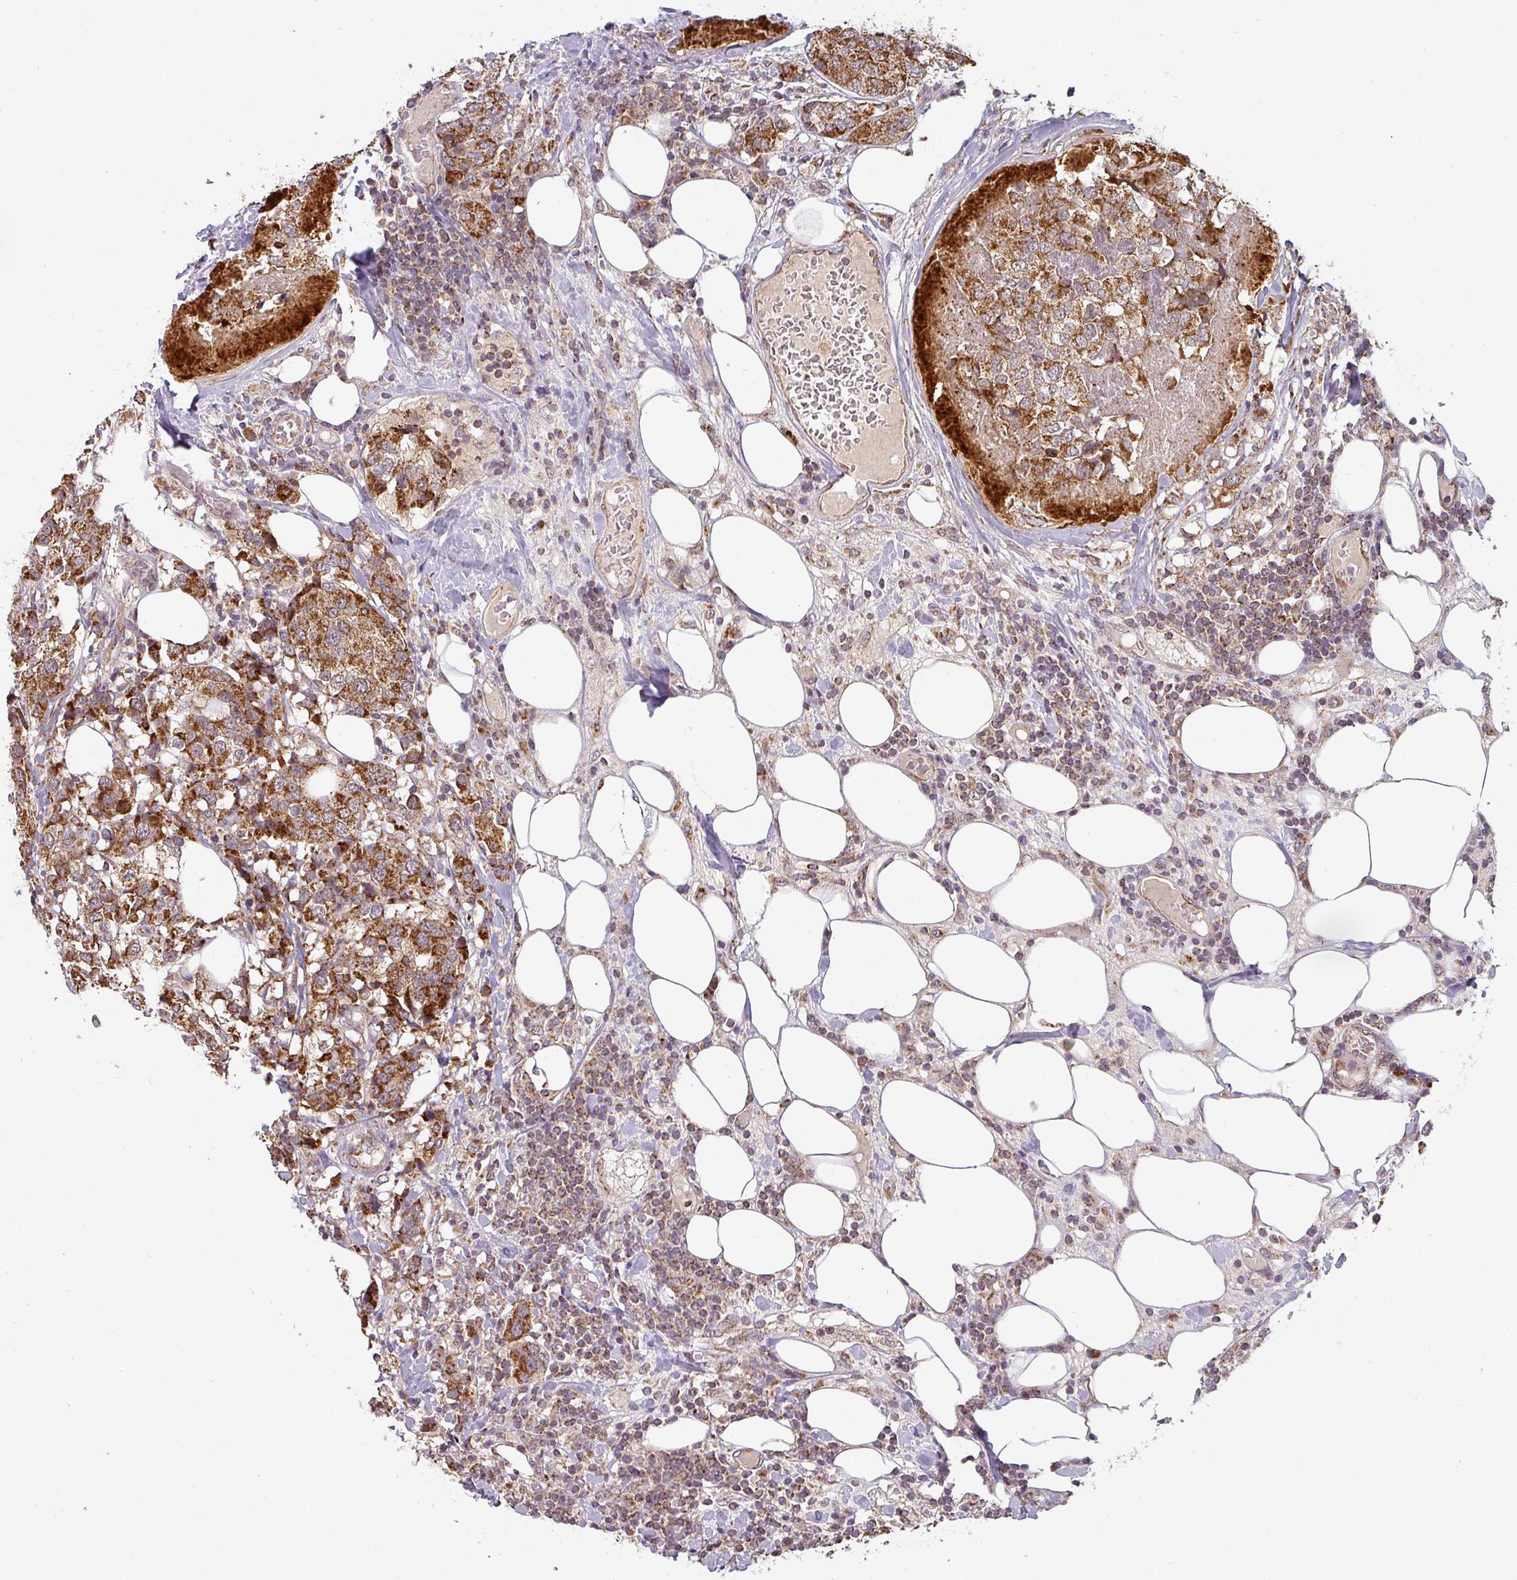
{"staining": {"intensity": "strong", "quantity": ">75%", "location": "cytoplasmic/membranous"}, "tissue": "breast cancer", "cell_type": "Tumor cells", "image_type": "cancer", "snomed": [{"axis": "morphology", "description": "Lobular carcinoma"}, {"axis": "topography", "description": "Breast"}], "caption": "Protein analysis of breast cancer (lobular carcinoma) tissue demonstrates strong cytoplasmic/membranous positivity in about >75% of tumor cells.", "gene": "MRPS16", "patient": {"sex": "female", "age": 59}}